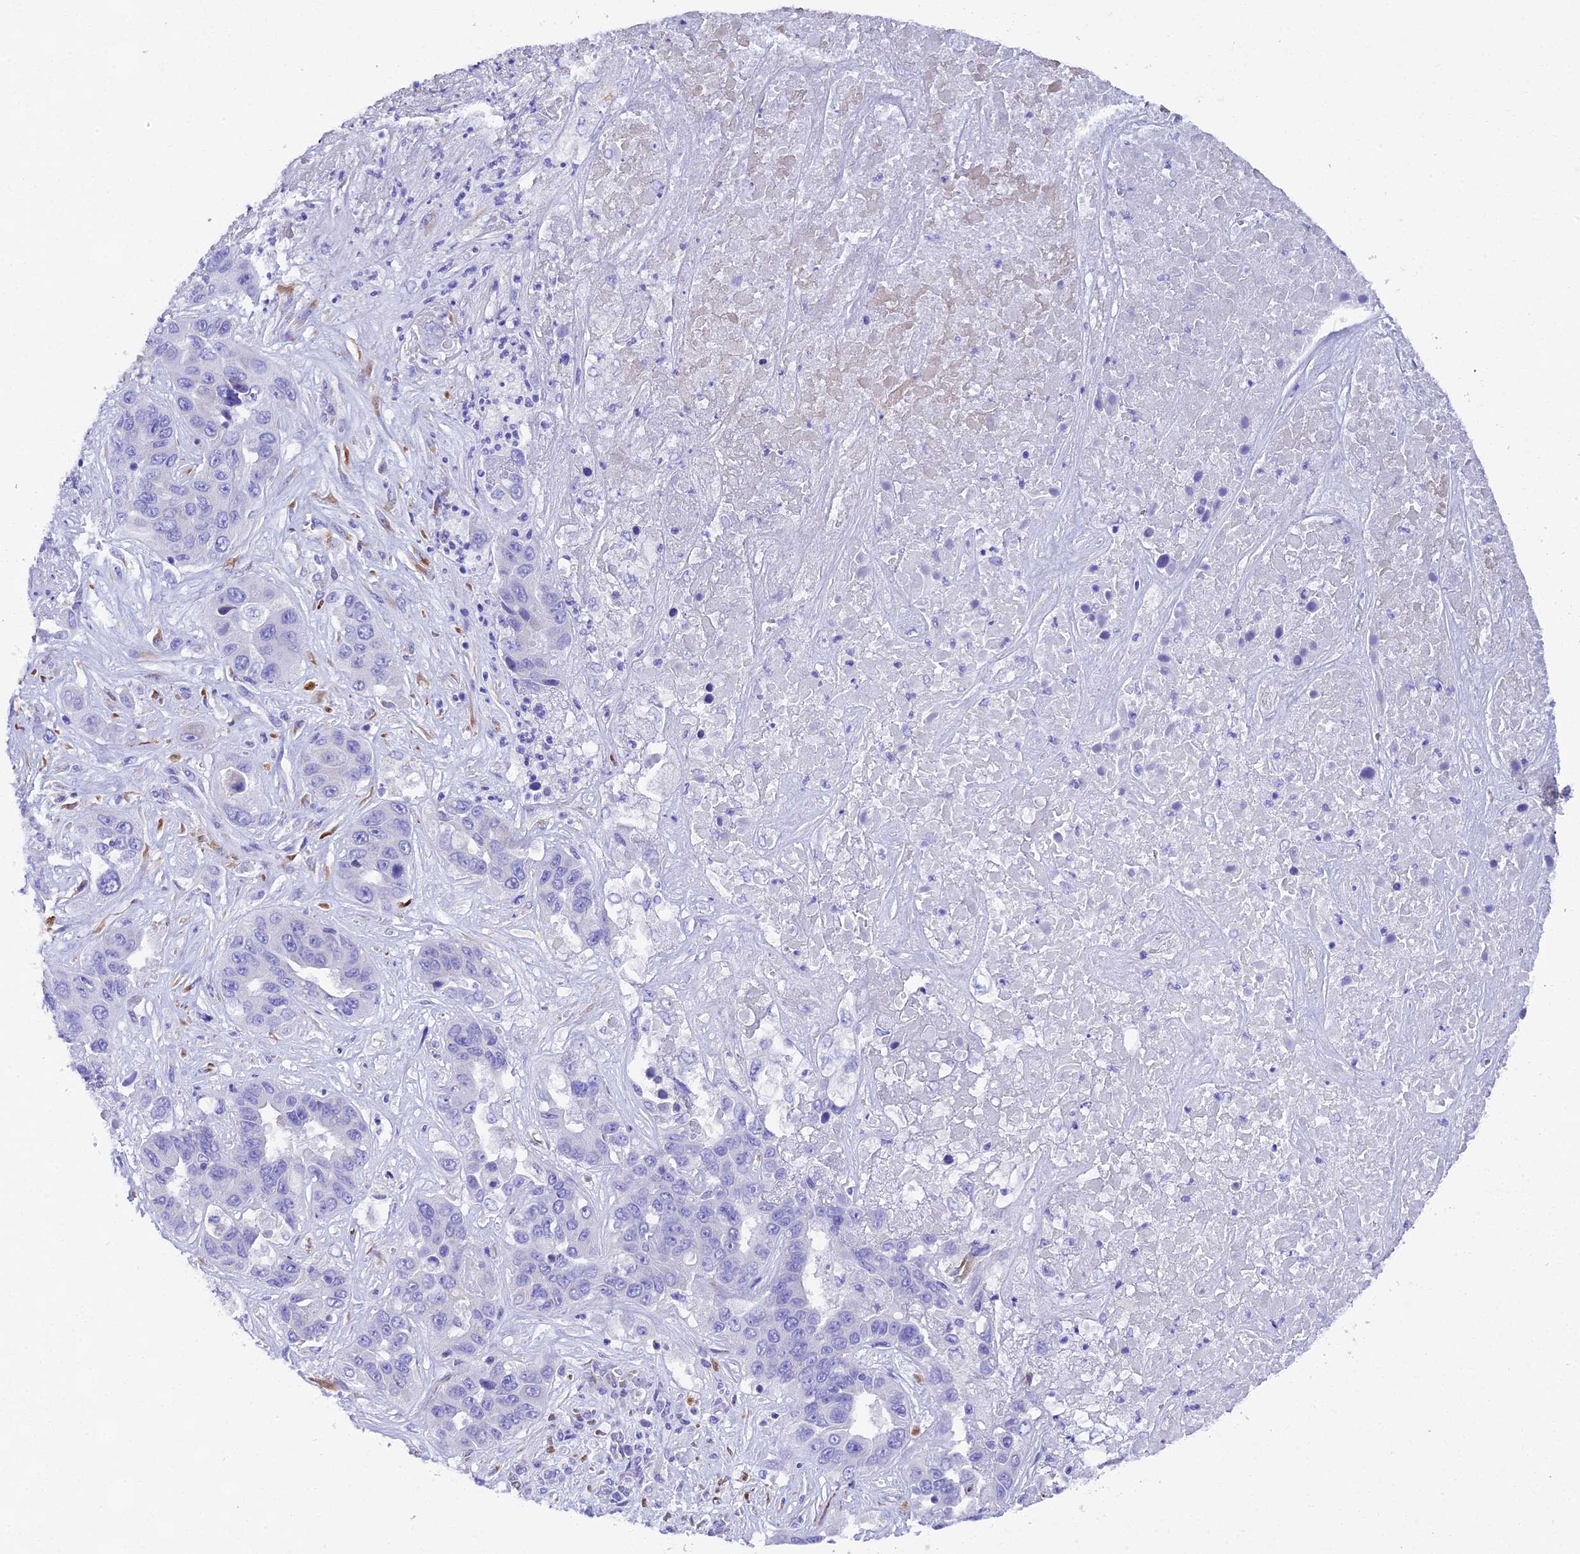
{"staining": {"intensity": "negative", "quantity": "none", "location": "none"}, "tissue": "liver cancer", "cell_type": "Tumor cells", "image_type": "cancer", "snomed": [{"axis": "morphology", "description": "Cholangiocarcinoma"}, {"axis": "topography", "description": "Liver"}], "caption": "This is an IHC histopathology image of liver cancer (cholangiocarcinoma). There is no staining in tumor cells.", "gene": "FKBP11", "patient": {"sex": "female", "age": 52}}